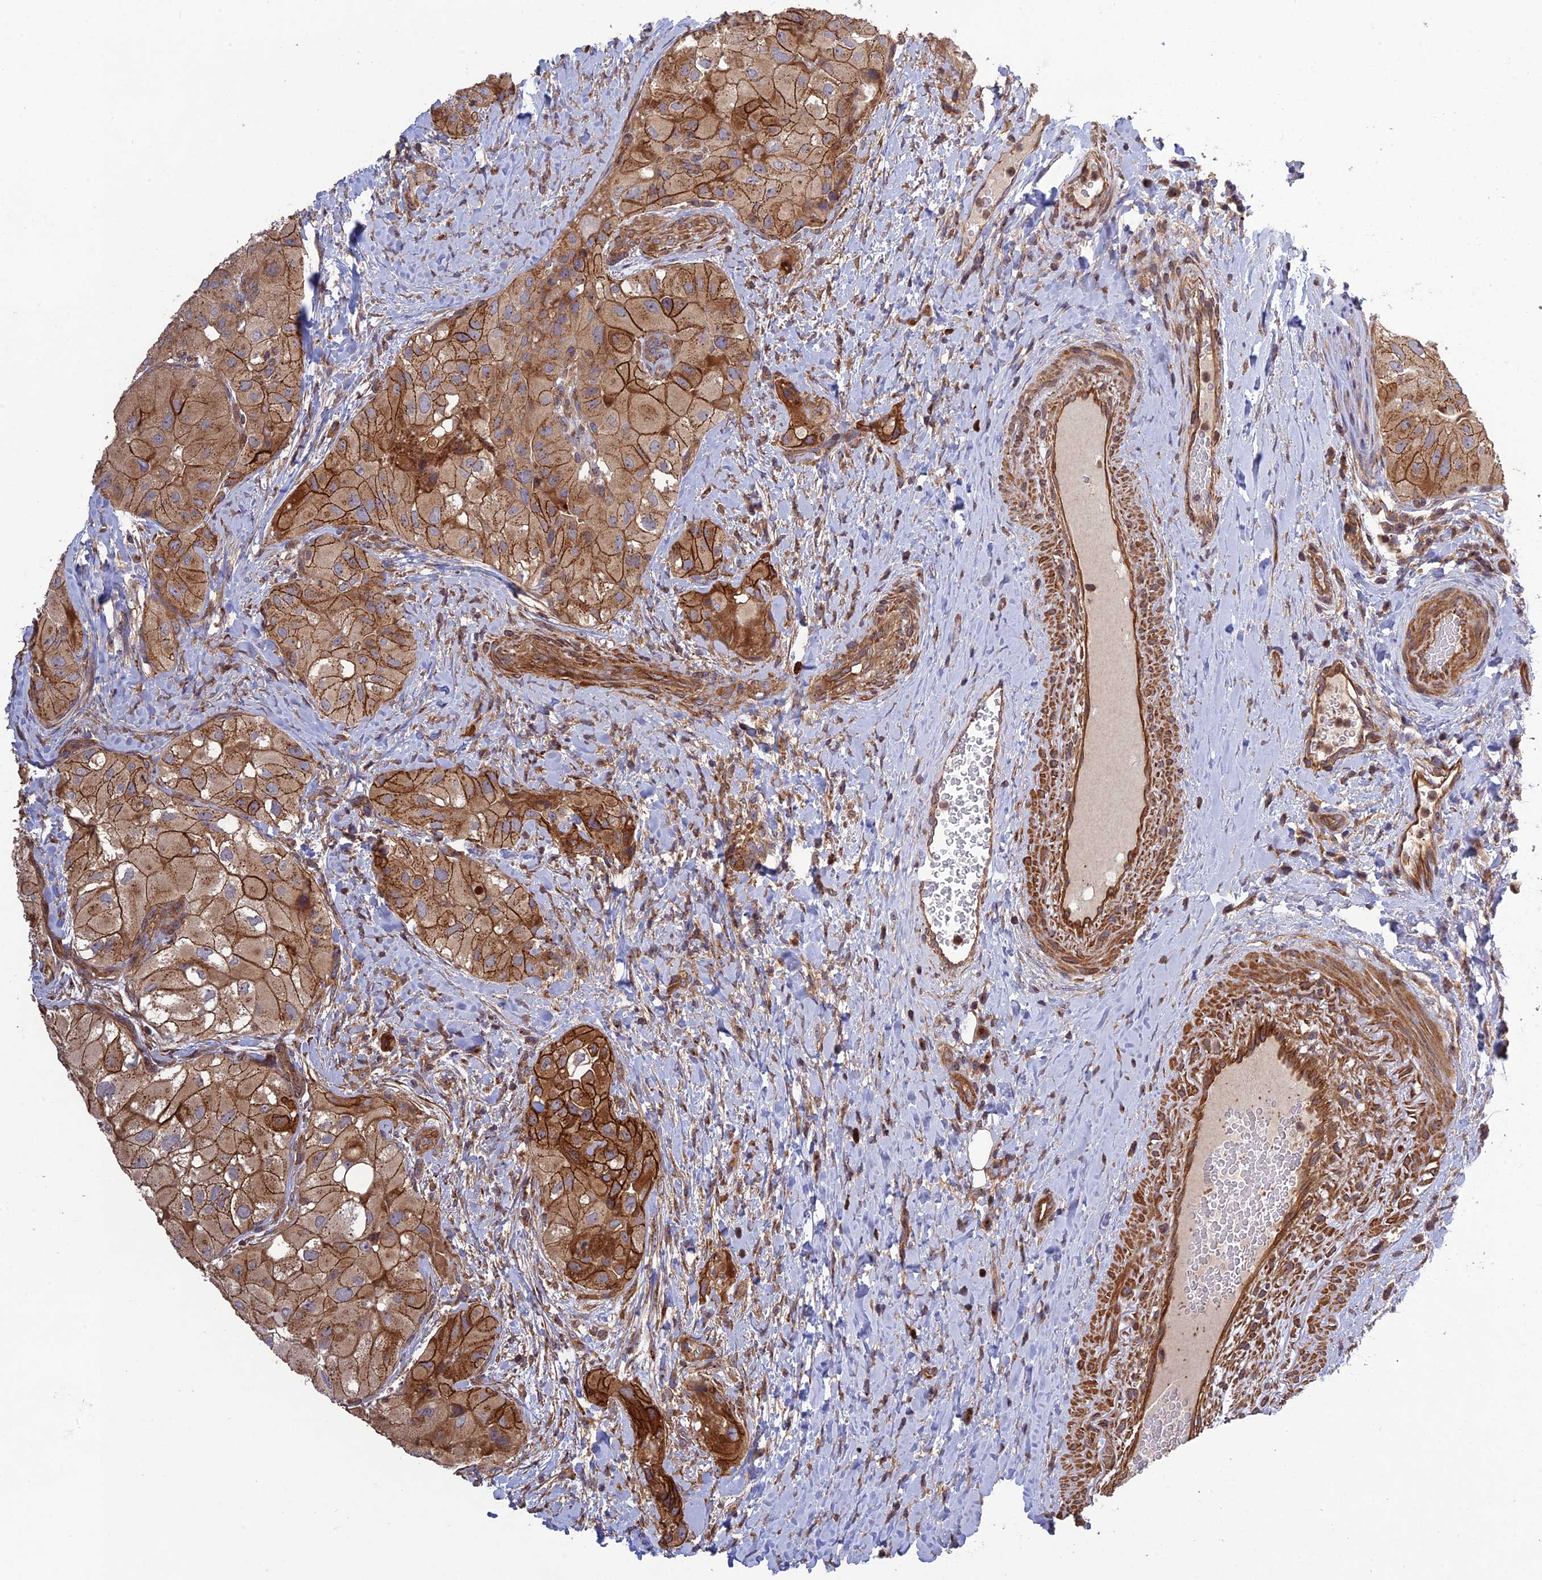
{"staining": {"intensity": "strong", "quantity": "25%-75%", "location": "cytoplasmic/membranous"}, "tissue": "thyroid cancer", "cell_type": "Tumor cells", "image_type": "cancer", "snomed": [{"axis": "morphology", "description": "Normal tissue, NOS"}, {"axis": "morphology", "description": "Papillary adenocarcinoma, NOS"}, {"axis": "topography", "description": "Thyroid gland"}], "caption": "Brown immunohistochemical staining in thyroid papillary adenocarcinoma reveals strong cytoplasmic/membranous staining in about 25%-75% of tumor cells. The staining was performed using DAB (3,3'-diaminobenzidine), with brown indicating positive protein expression. Nuclei are stained blue with hematoxylin.", "gene": "TMEM131L", "patient": {"sex": "female", "age": 59}}